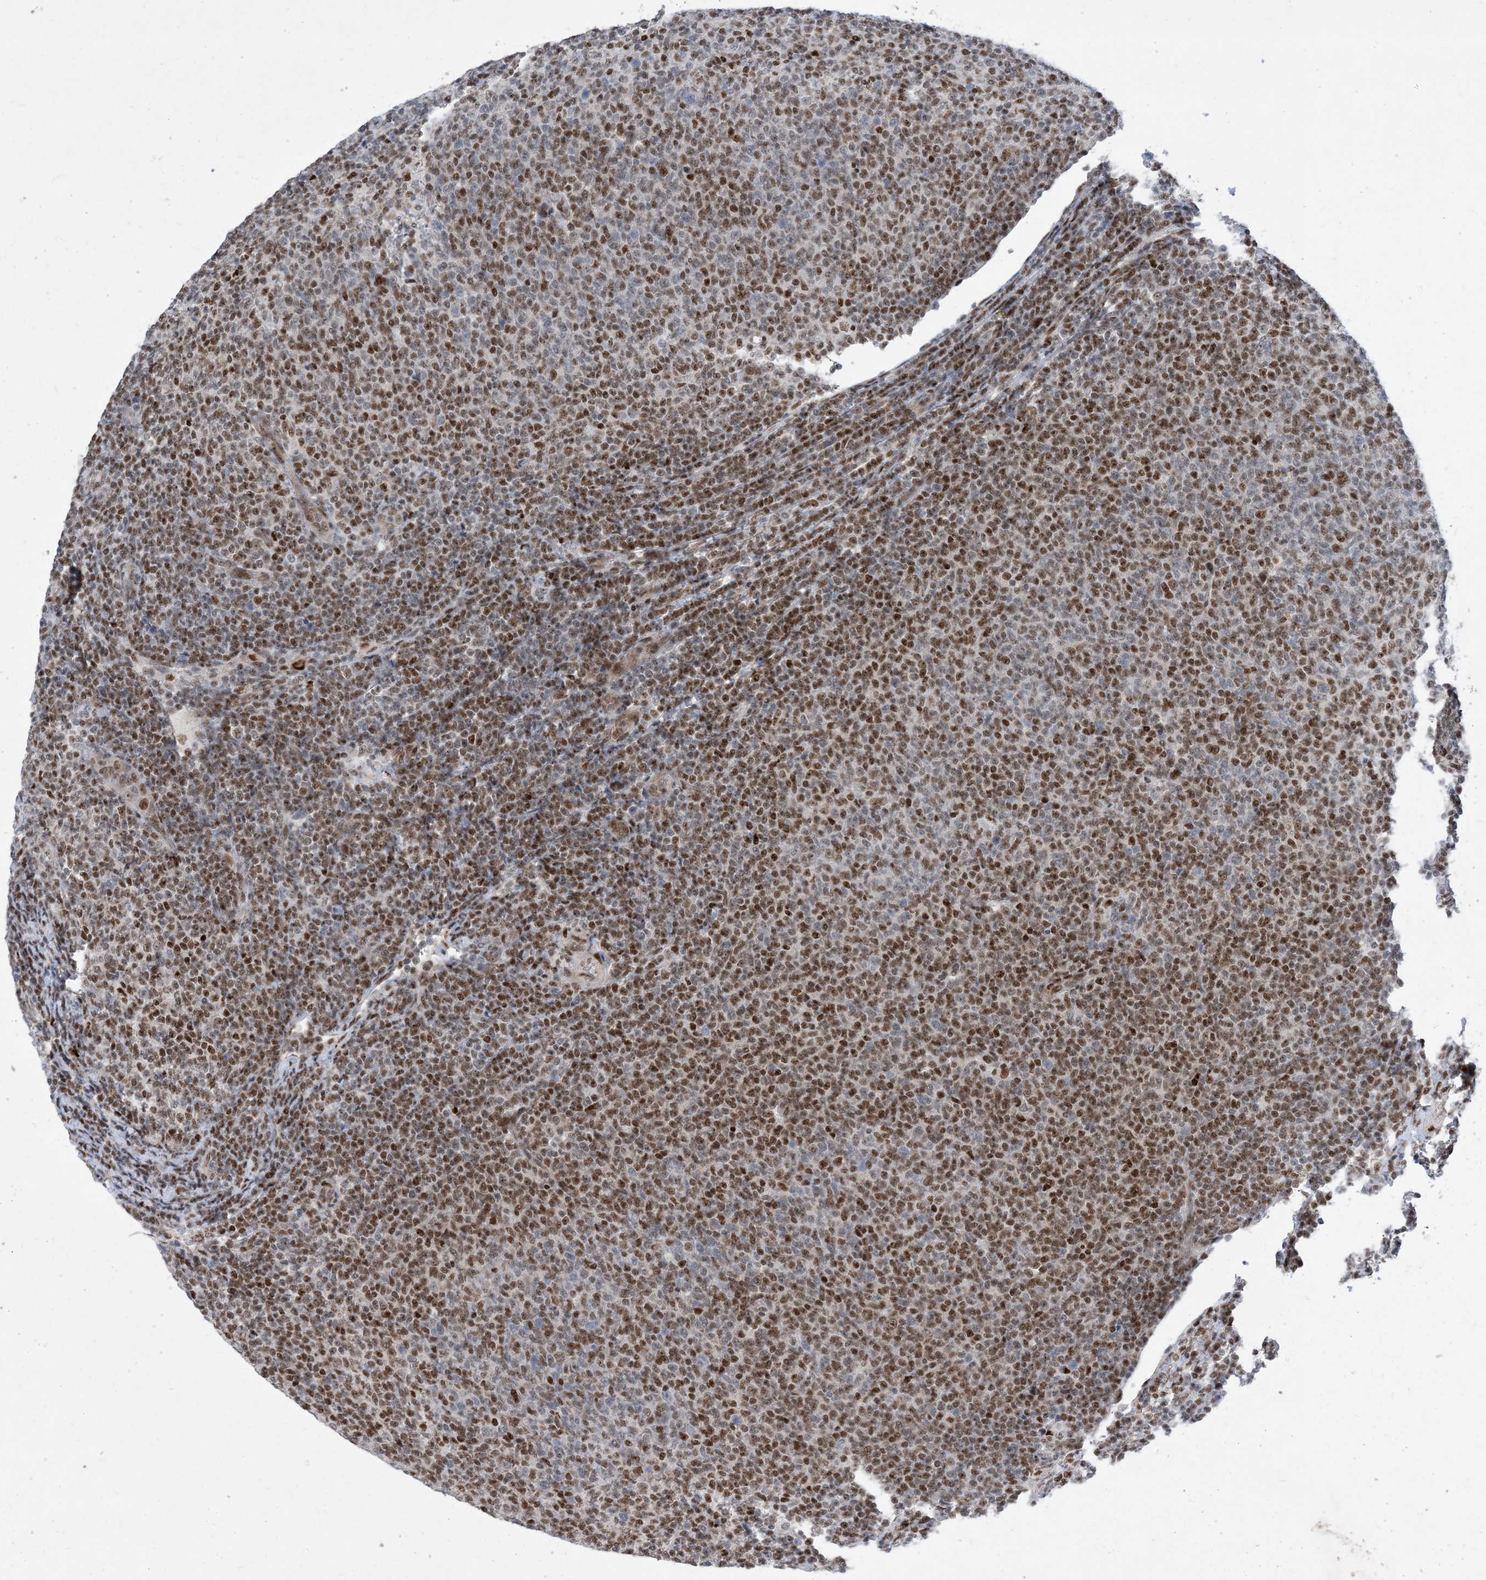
{"staining": {"intensity": "moderate", "quantity": ">75%", "location": "nuclear"}, "tissue": "lymphoma", "cell_type": "Tumor cells", "image_type": "cancer", "snomed": [{"axis": "morphology", "description": "Malignant lymphoma, non-Hodgkin's type, Low grade"}, {"axis": "topography", "description": "Lymph node"}], "caption": "Lymphoma tissue exhibits moderate nuclear positivity in about >75% of tumor cells", "gene": "TSPYL1", "patient": {"sex": "male", "age": 66}}